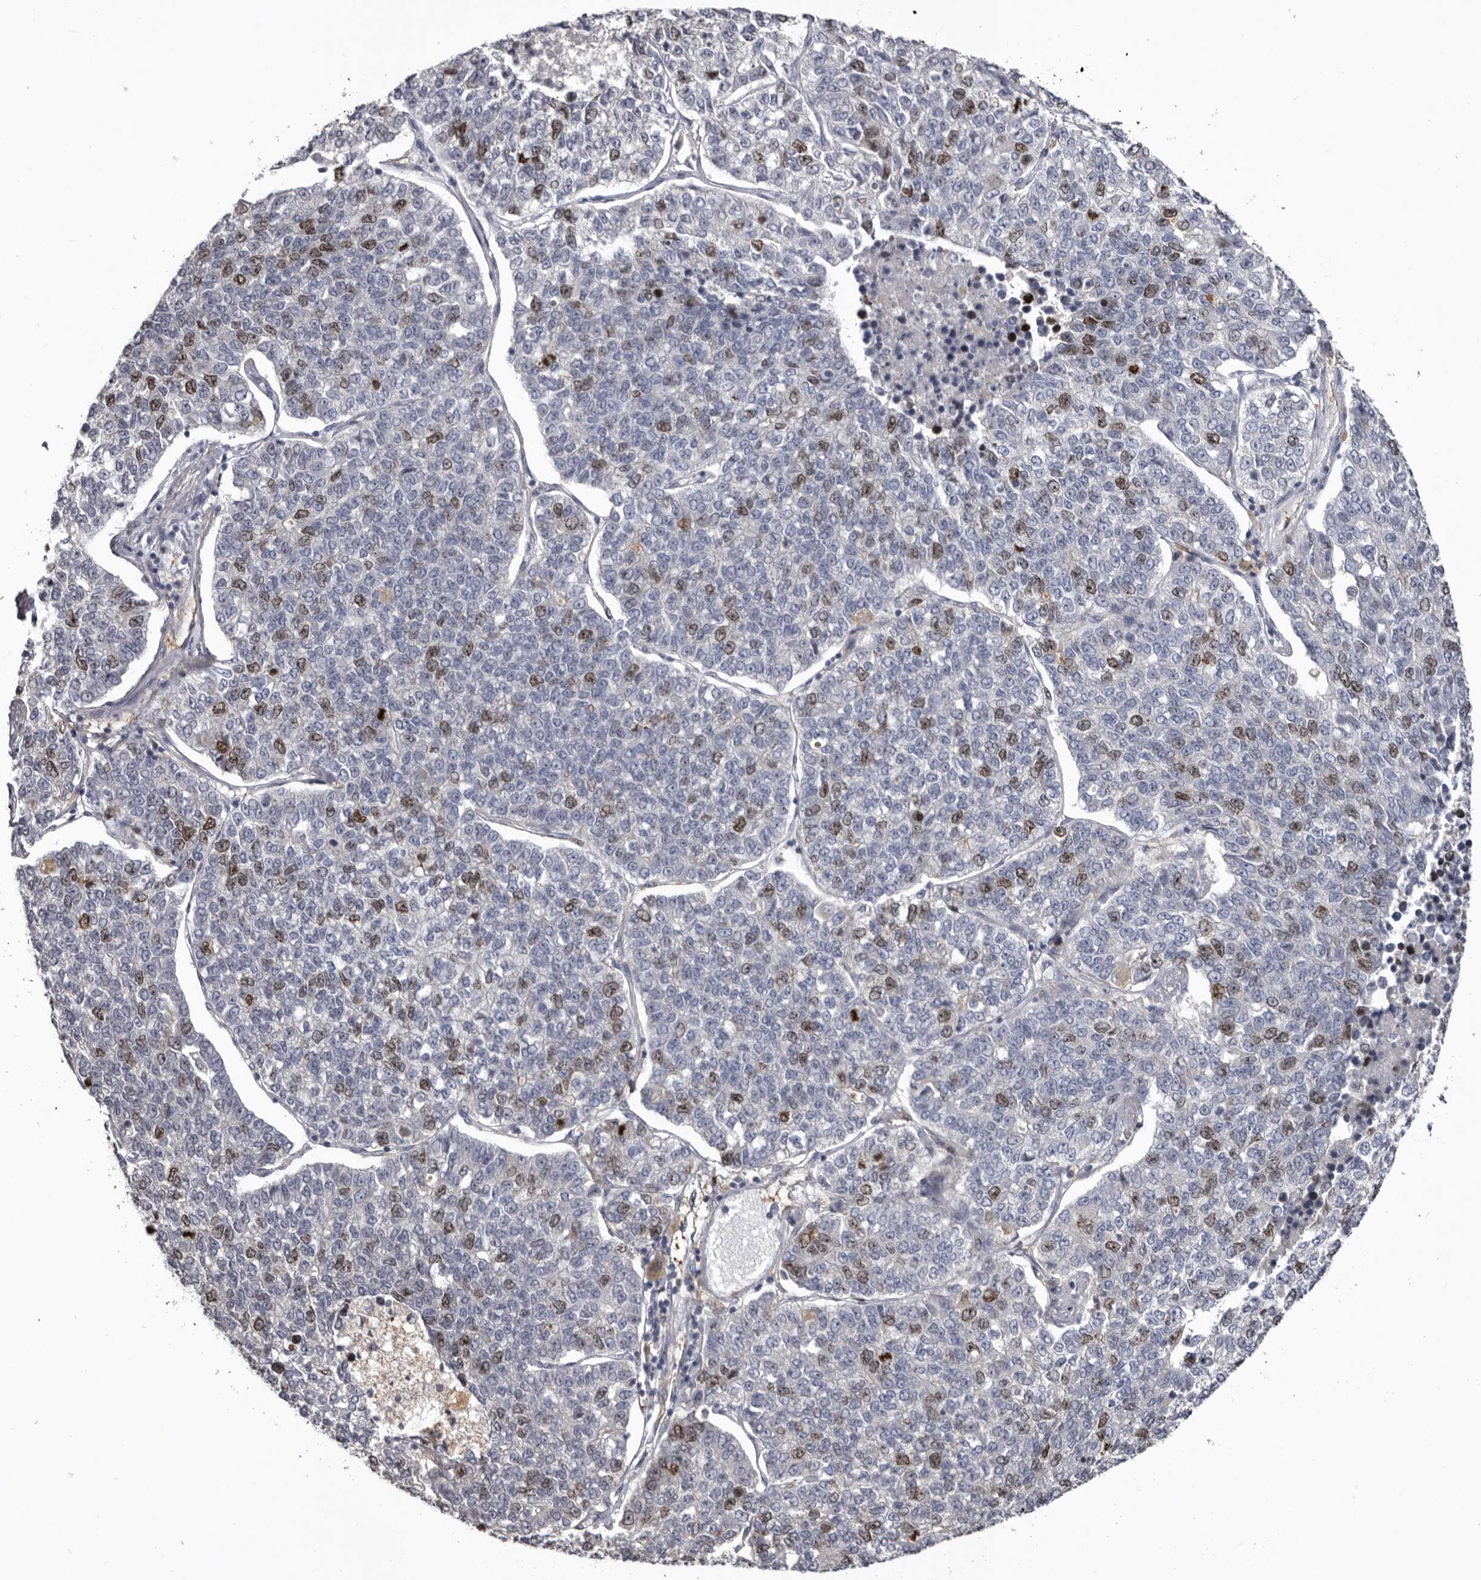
{"staining": {"intensity": "moderate", "quantity": "<25%", "location": "nuclear"}, "tissue": "lung cancer", "cell_type": "Tumor cells", "image_type": "cancer", "snomed": [{"axis": "morphology", "description": "Adenocarcinoma, NOS"}, {"axis": "topography", "description": "Lung"}], "caption": "The photomicrograph shows a brown stain indicating the presence of a protein in the nuclear of tumor cells in lung adenocarcinoma. The protein of interest is stained brown, and the nuclei are stained in blue (DAB (3,3'-diaminobenzidine) IHC with brightfield microscopy, high magnification).", "gene": "CDCA8", "patient": {"sex": "male", "age": 49}}